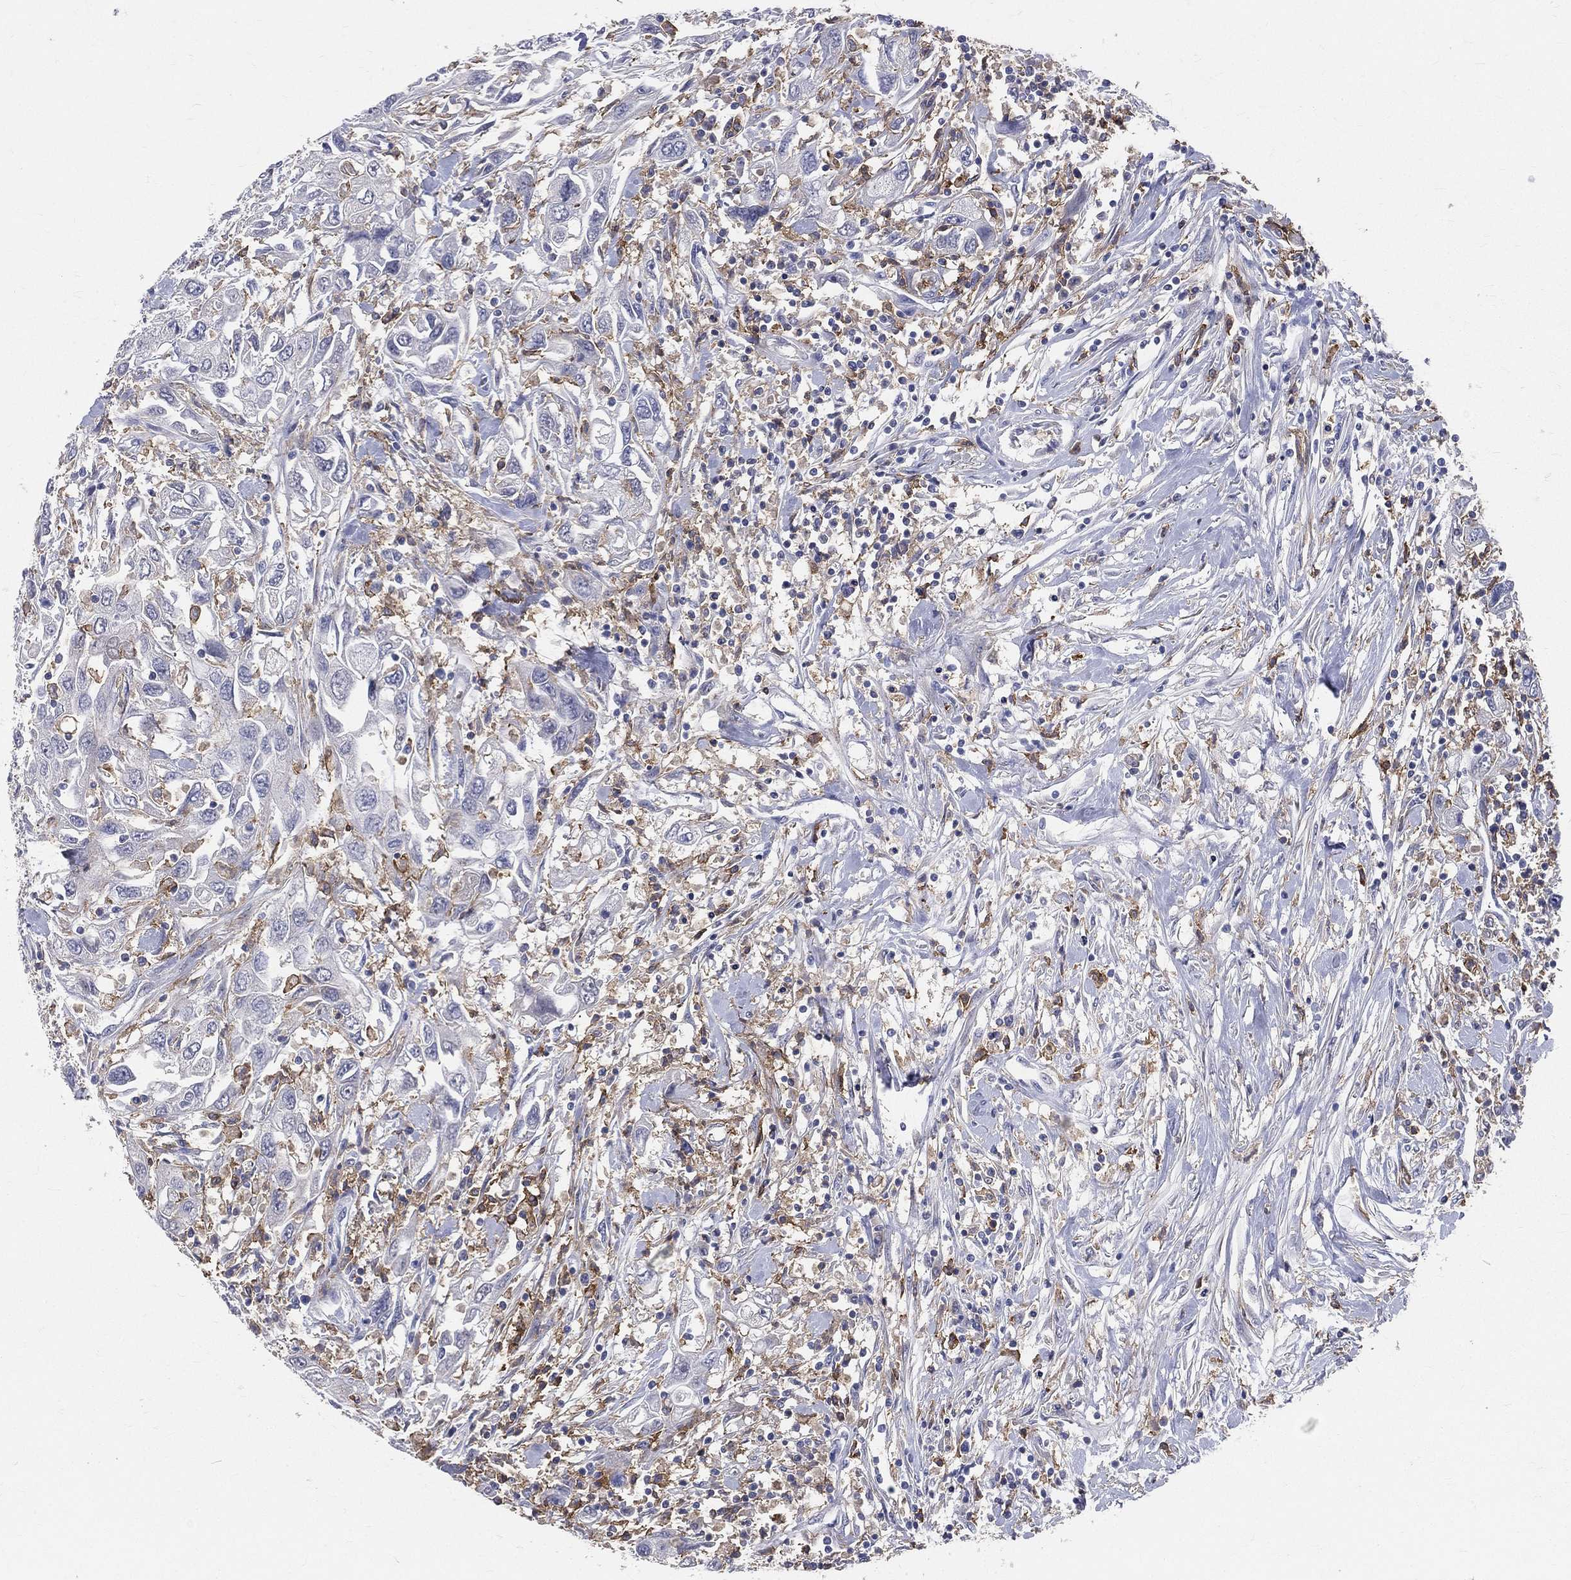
{"staining": {"intensity": "negative", "quantity": "none", "location": "none"}, "tissue": "urothelial cancer", "cell_type": "Tumor cells", "image_type": "cancer", "snomed": [{"axis": "morphology", "description": "Urothelial carcinoma, High grade"}, {"axis": "topography", "description": "Urinary bladder"}], "caption": "Tumor cells are negative for protein expression in human urothelial carcinoma (high-grade).", "gene": "CD33", "patient": {"sex": "male", "age": 76}}